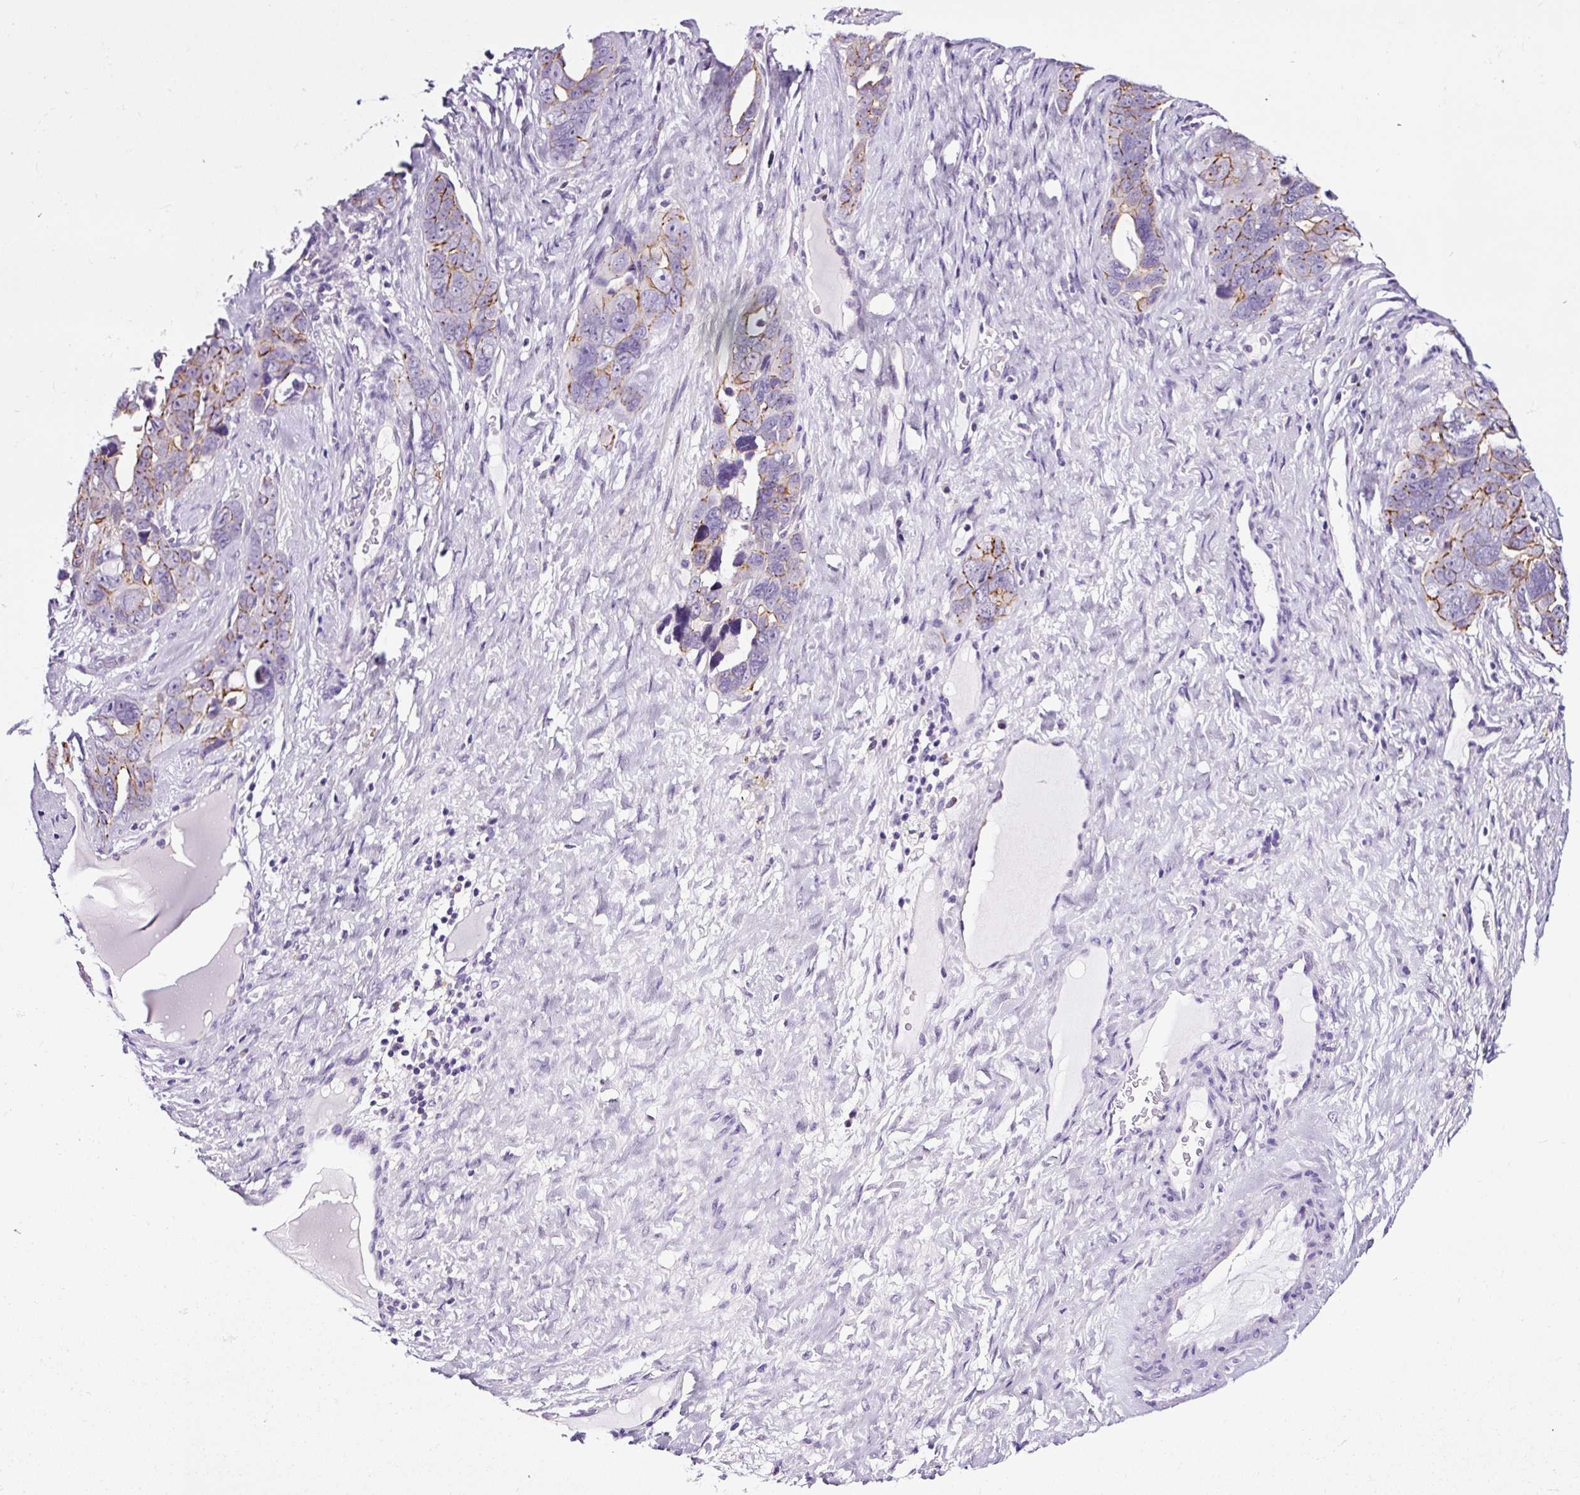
{"staining": {"intensity": "moderate", "quantity": "<25%", "location": "cytoplasmic/membranous"}, "tissue": "ovarian cancer", "cell_type": "Tumor cells", "image_type": "cancer", "snomed": [{"axis": "morphology", "description": "Cystadenocarcinoma, serous, NOS"}, {"axis": "topography", "description": "Ovary"}], "caption": "A micrograph of ovarian cancer (serous cystadenocarcinoma) stained for a protein reveals moderate cytoplasmic/membranous brown staining in tumor cells.", "gene": "TAFA3", "patient": {"sex": "female", "age": 63}}